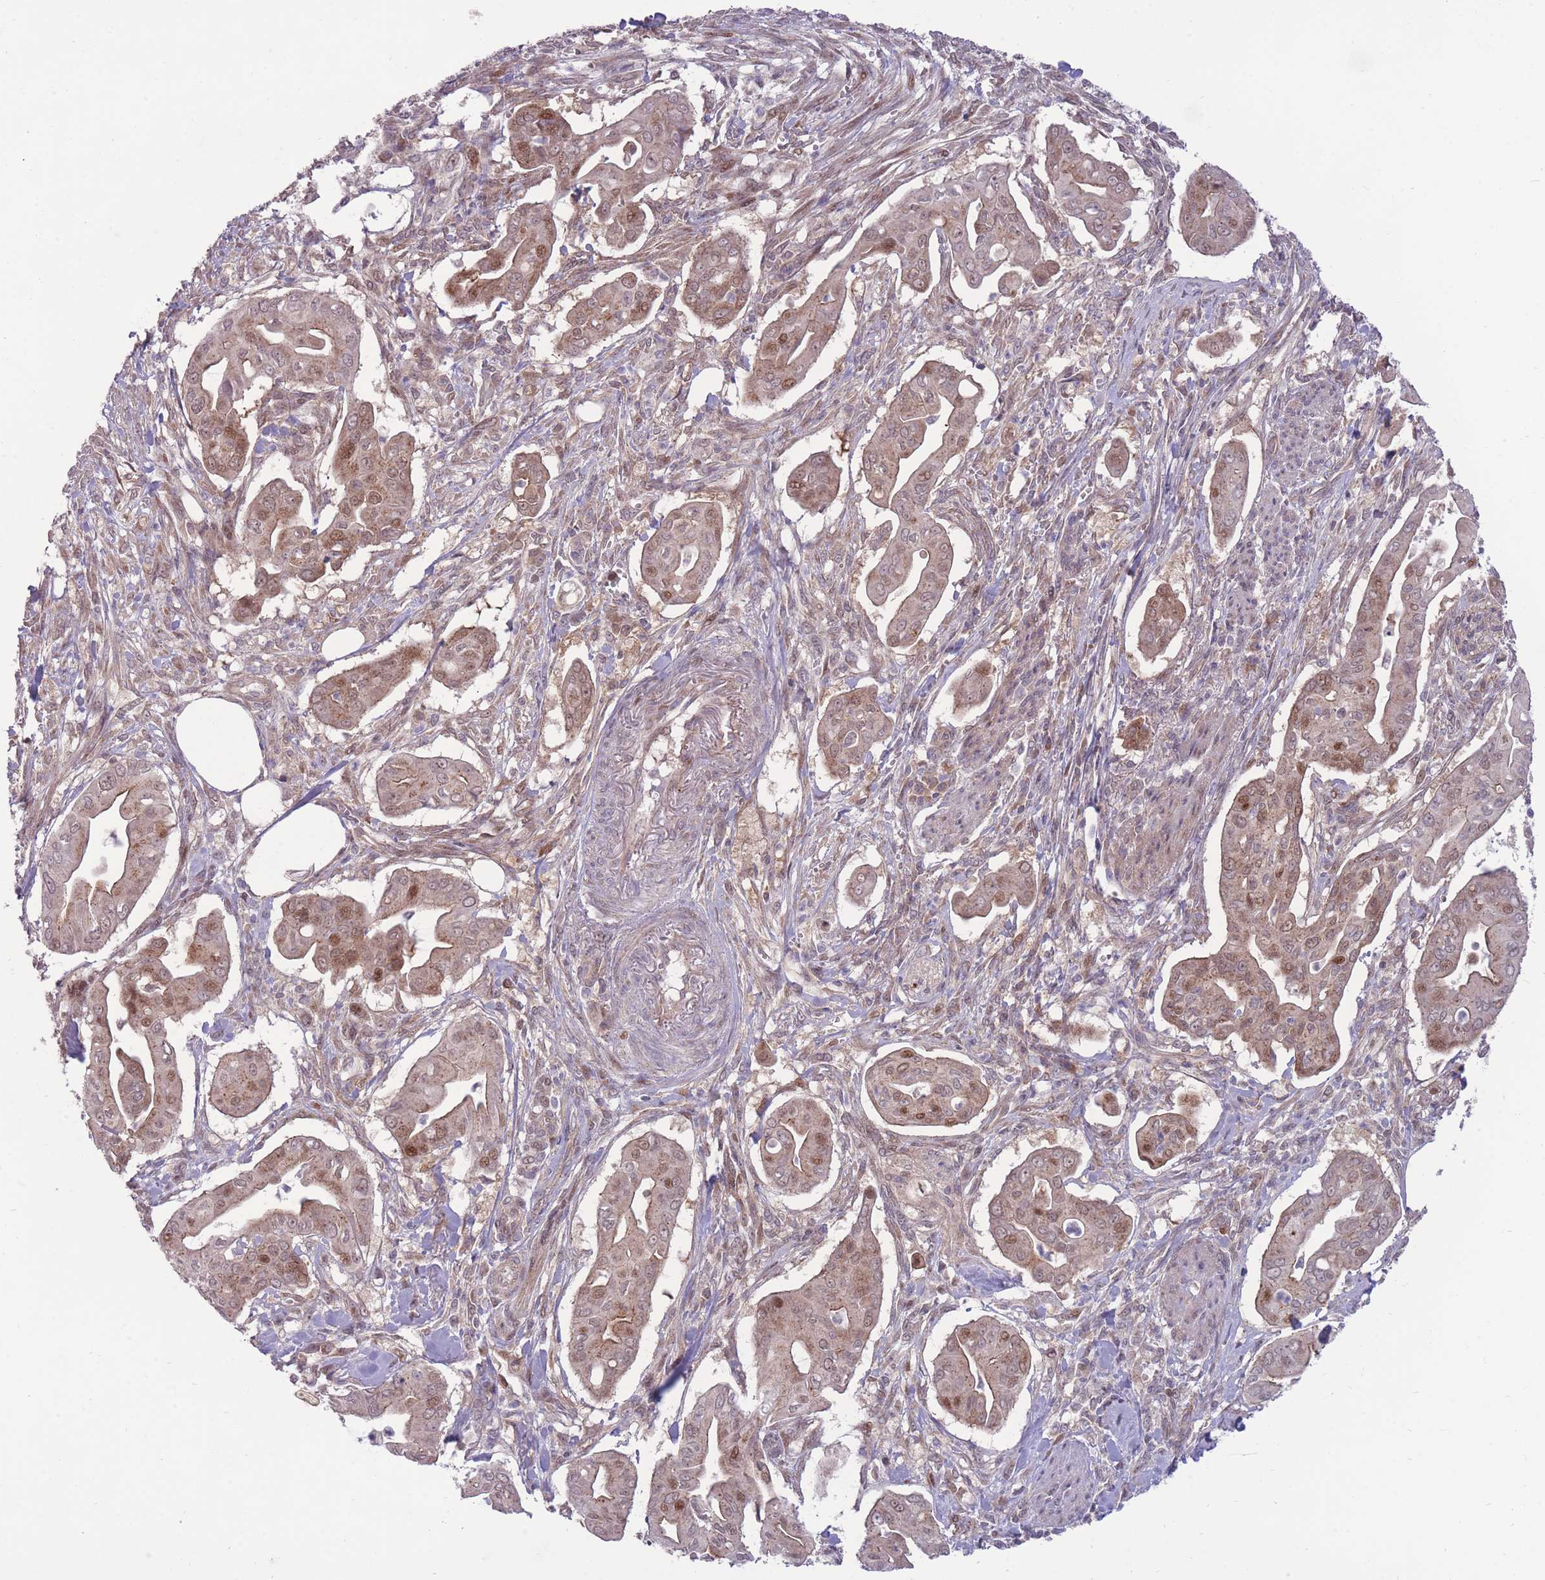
{"staining": {"intensity": "moderate", "quantity": "25%-75%", "location": "cytoplasmic/membranous,nuclear"}, "tissue": "pancreatic cancer", "cell_type": "Tumor cells", "image_type": "cancer", "snomed": [{"axis": "morphology", "description": "Adenocarcinoma, NOS"}, {"axis": "topography", "description": "Pancreas"}], "caption": "Moderate cytoplasmic/membranous and nuclear positivity for a protein is appreciated in about 25%-75% of tumor cells of adenocarcinoma (pancreatic) using immunohistochemistry.", "gene": "RIC8A", "patient": {"sex": "male", "age": 71}}